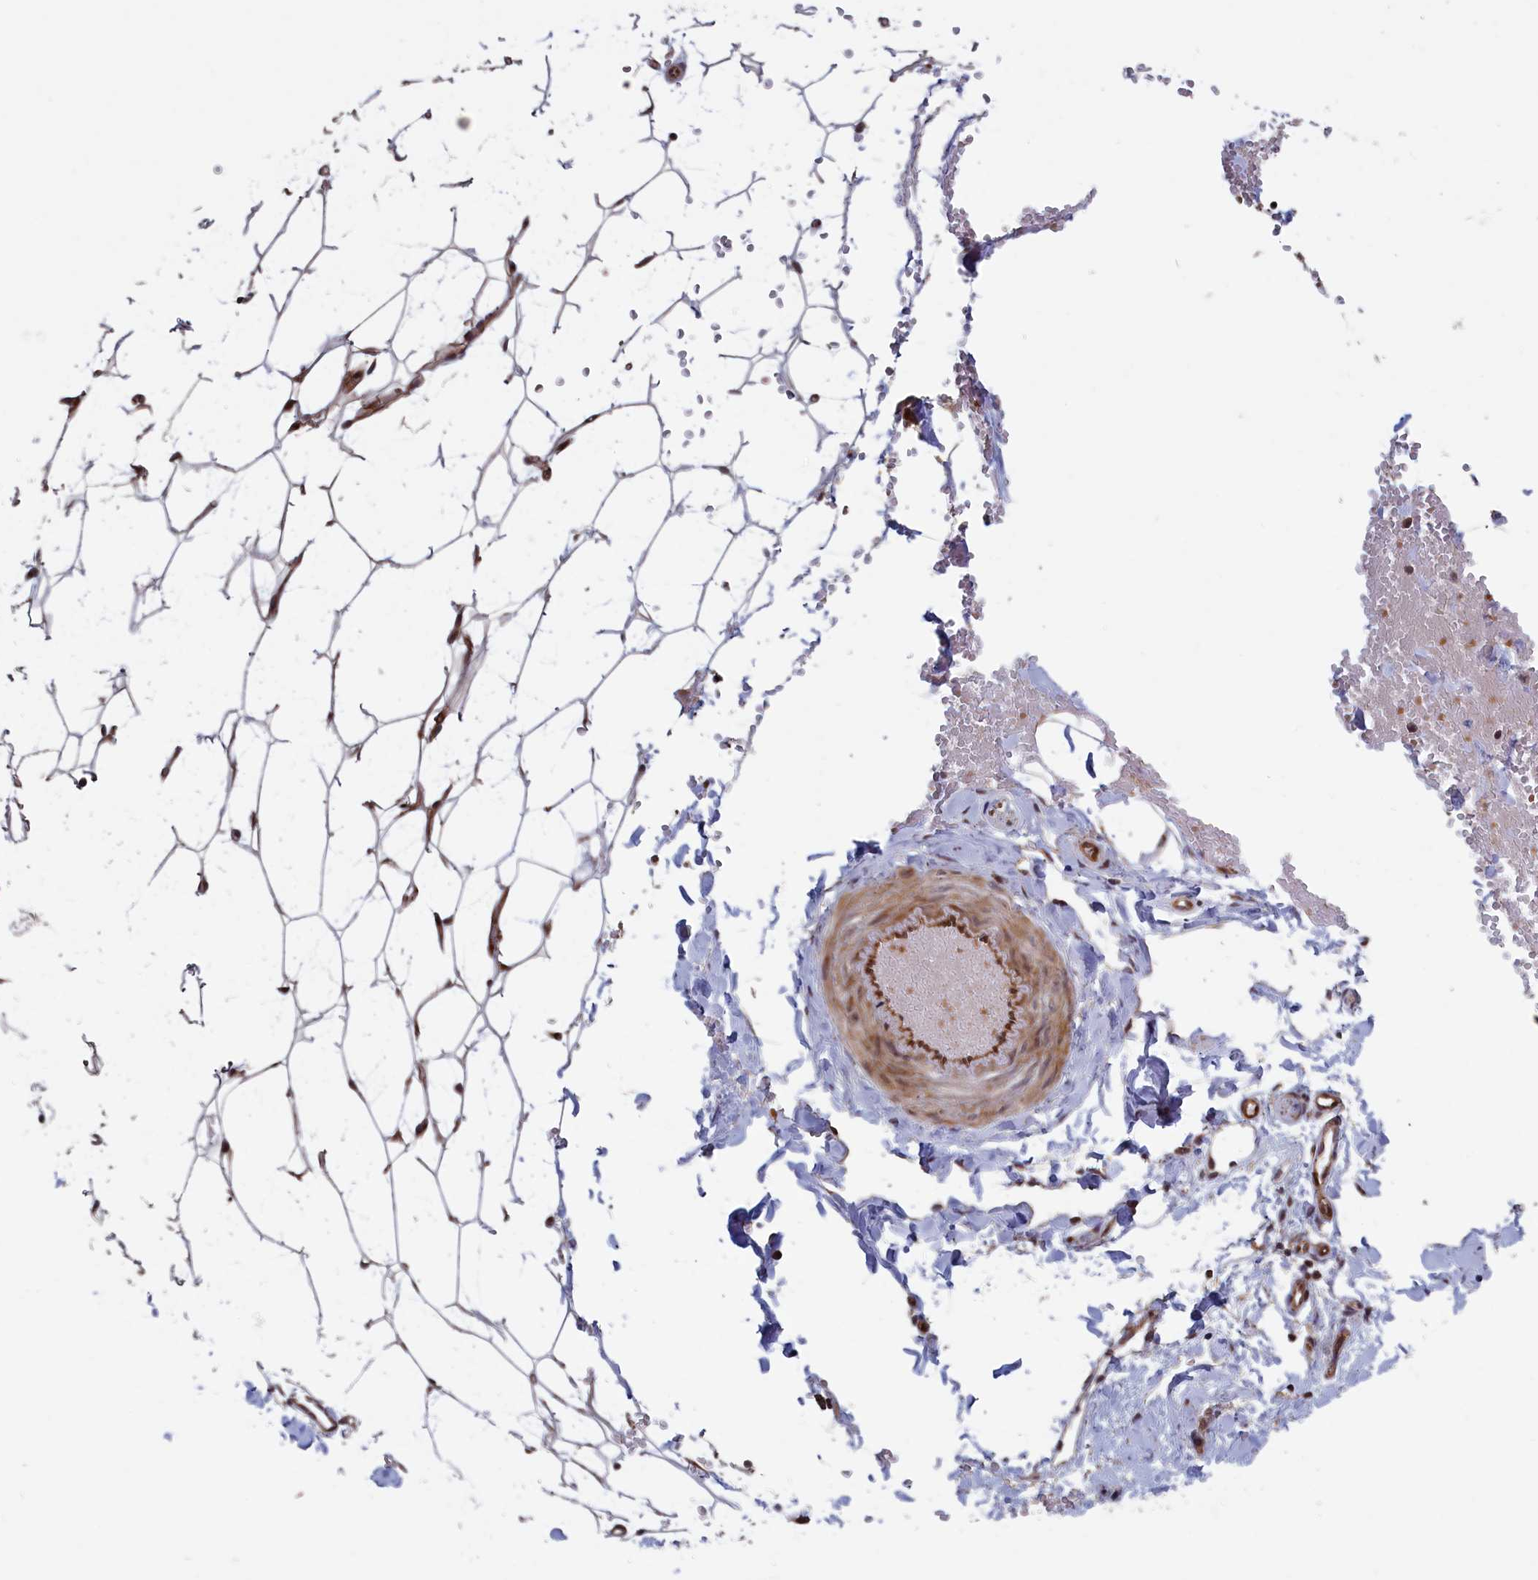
{"staining": {"intensity": "moderate", "quantity": "25%-75%", "location": "cytoplasmic/membranous,nuclear"}, "tissue": "adipose tissue", "cell_type": "Adipocytes", "image_type": "normal", "snomed": [{"axis": "morphology", "description": "Normal tissue, NOS"}, {"axis": "topography", "description": "Breast"}], "caption": "A histopathology image of human adipose tissue stained for a protein displays moderate cytoplasmic/membranous,nuclear brown staining in adipocytes. Nuclei are stained in blue.", "gene": "LSG1", "patient": {"sex": "female", "age": 23}}